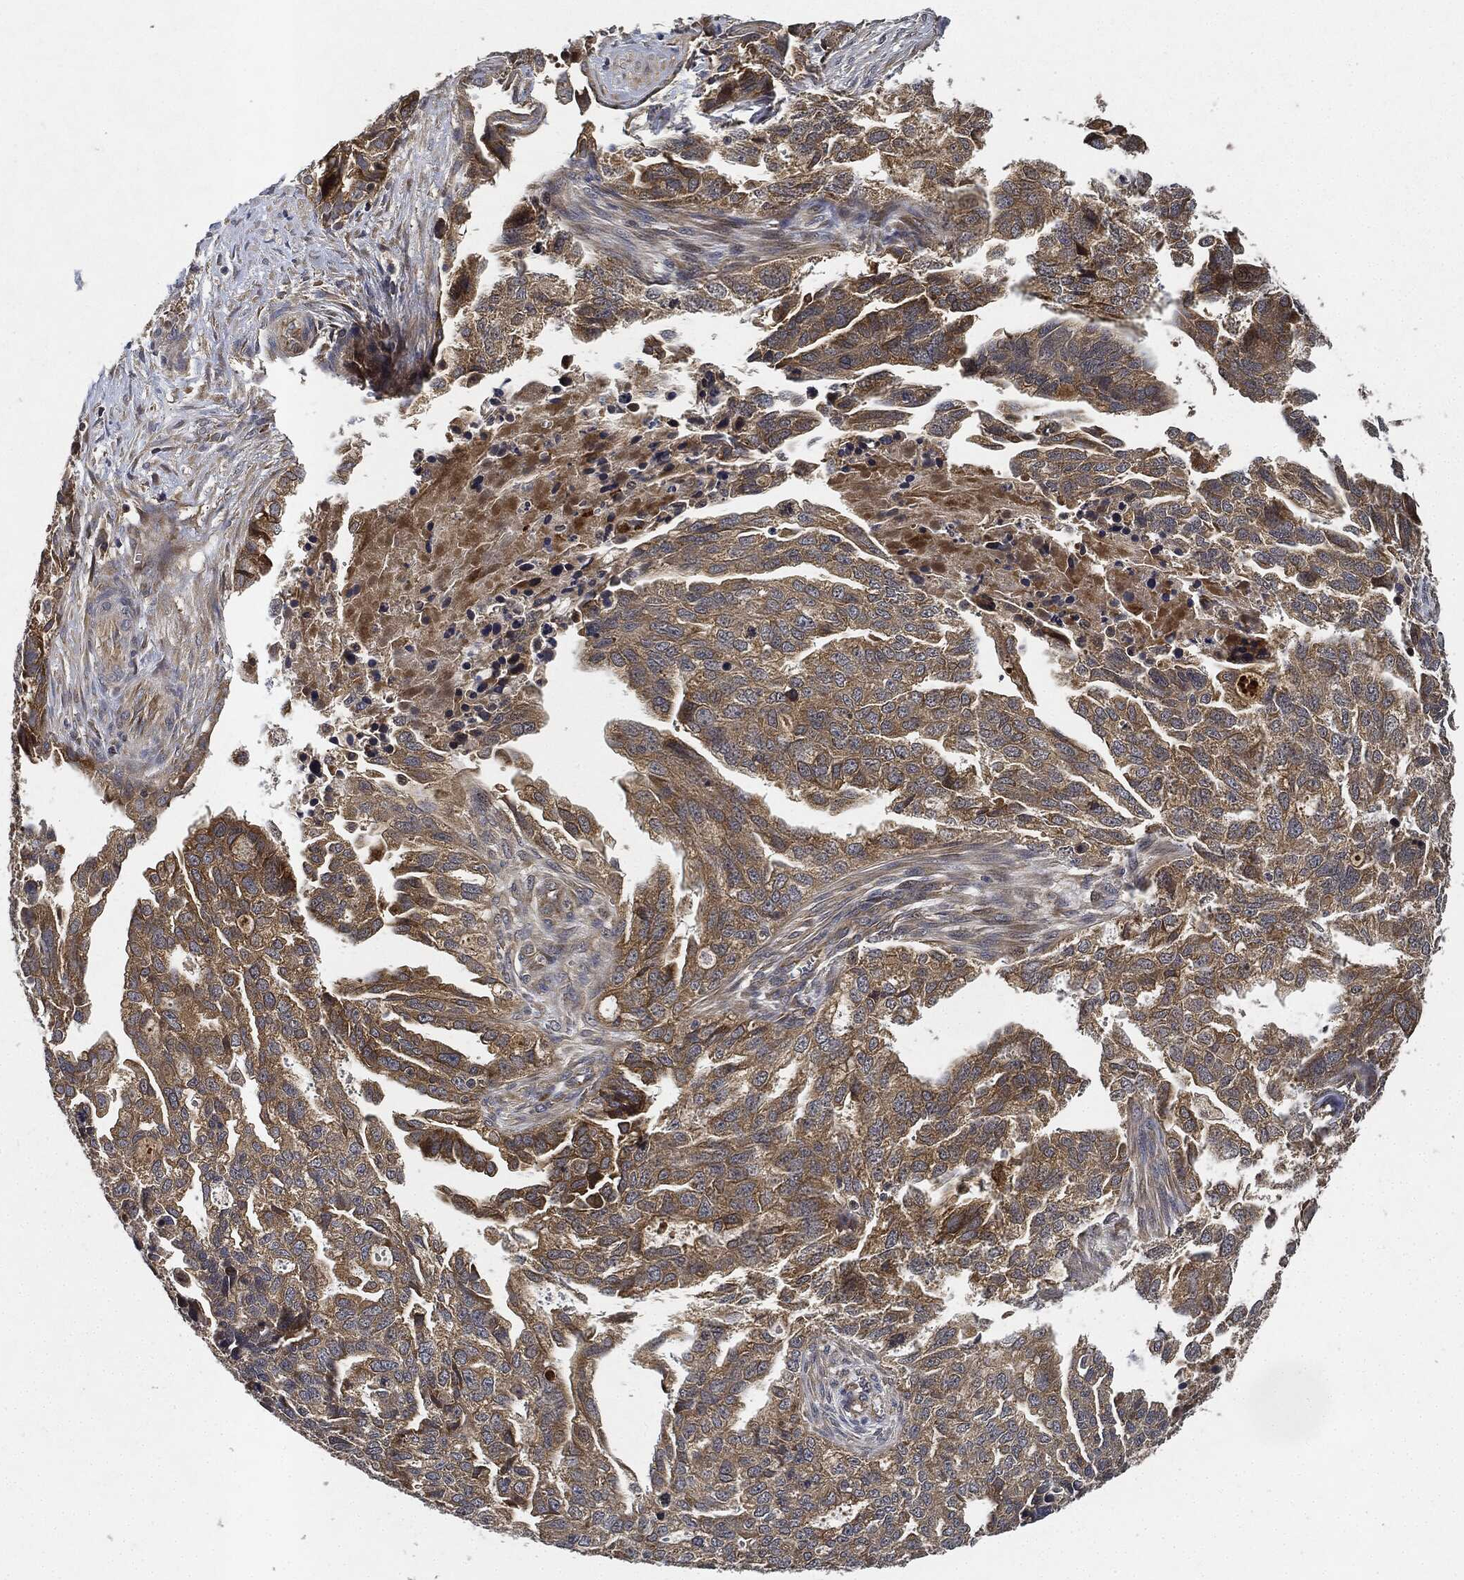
{"staining": {"intensity": "moderate", "quantity": "25%-75%", "location": "cytoplasmic/membranous"}, "tissue": "ovarian cancer", "cell_type": "Tumor cells", "image_type": "cancer", "snomed": [{"axis": "morphology", "description": "Cystadenocarcinoma, serous, NOS"}, {"axis": "topography", "description": "Ovary"}], "caption": "DAB immunohistochemical staining of ovarian cancer (serous cystadenocarcinoma) displays moderate cytoplasmic/membranous protein positivity in about 25%-75% of tumor cells.", "gene": "MLST8", "patient": {"sex": "female", "age": 51}}